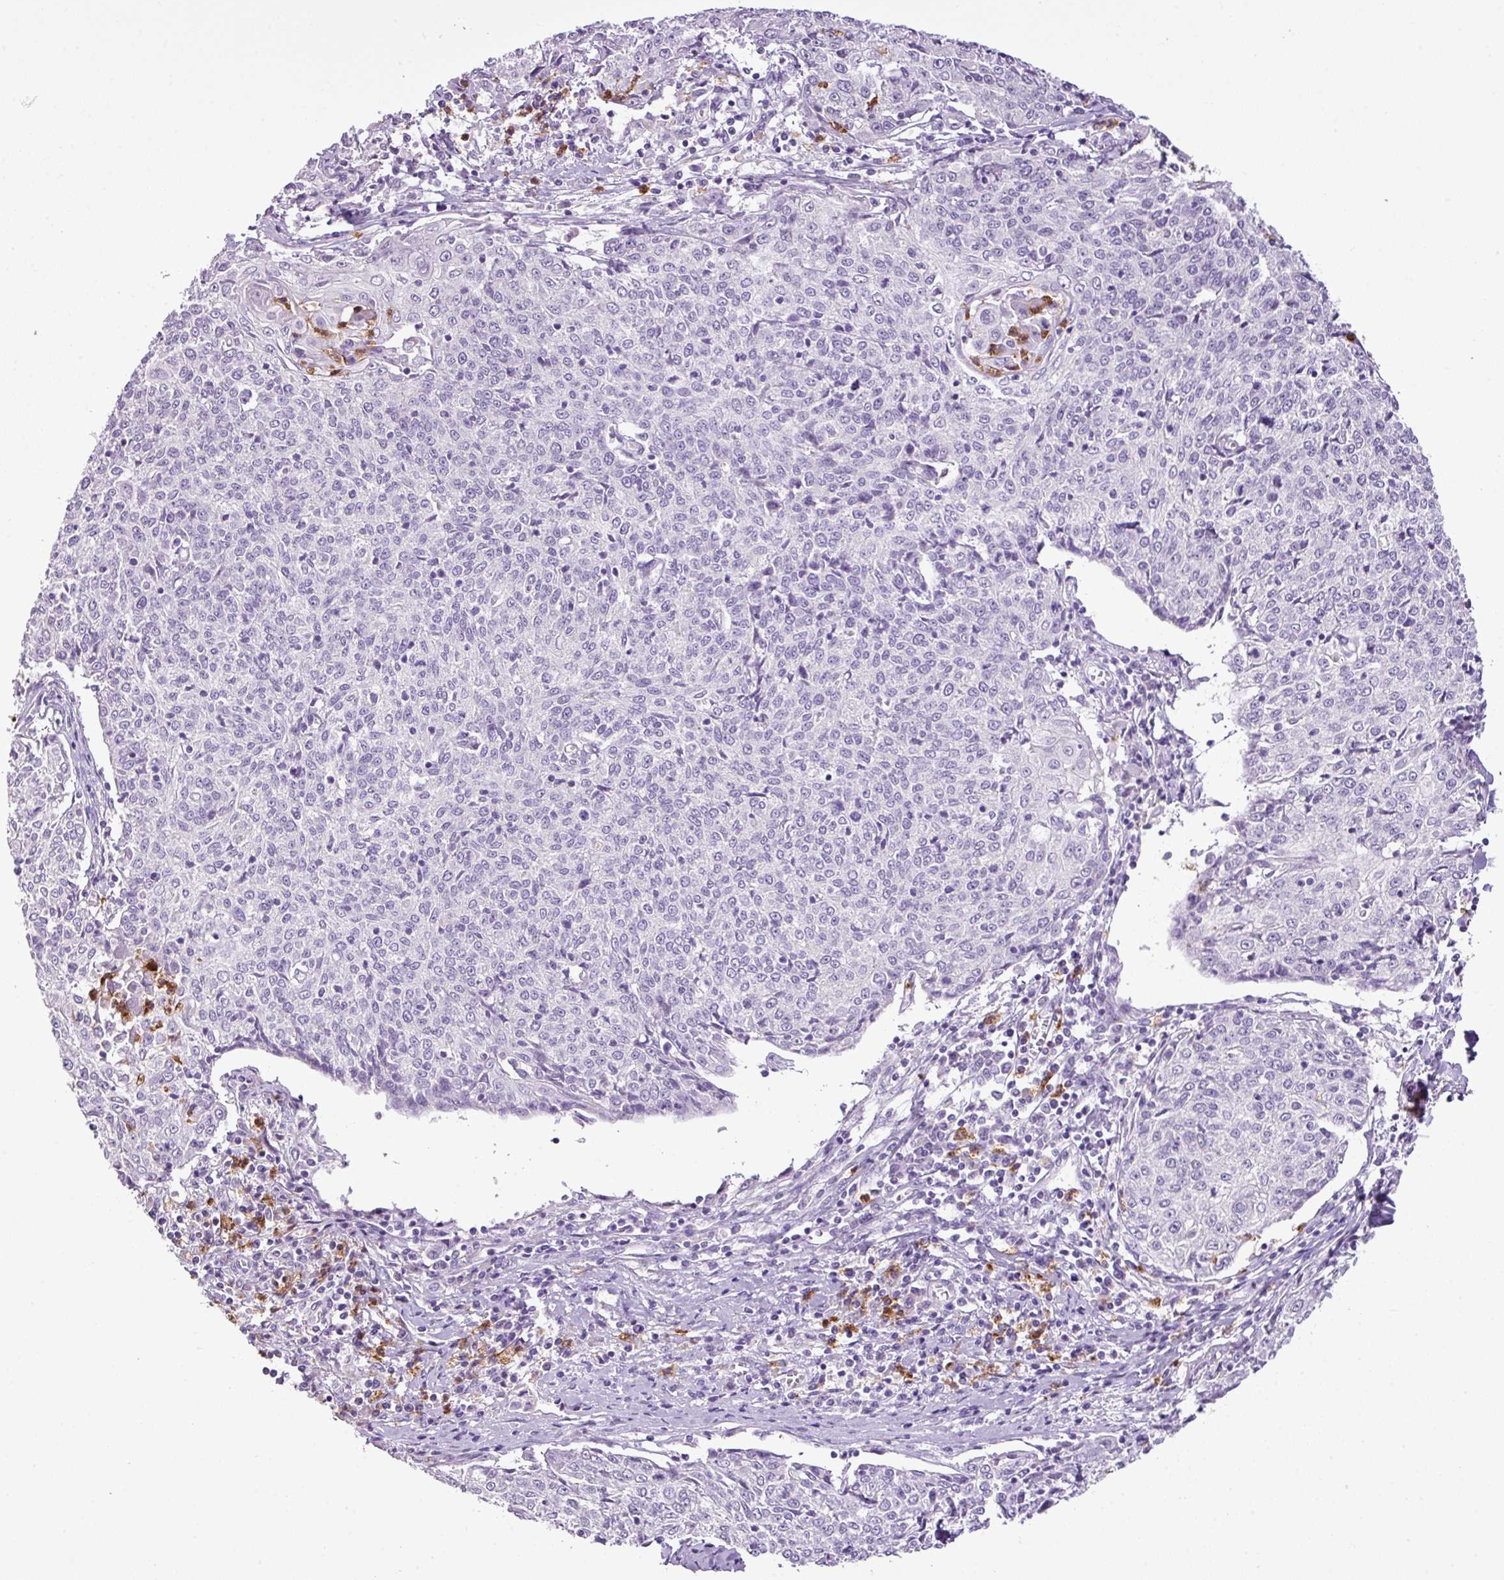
{"staining": {"intensity": "negative", "quantity": "none", "location": "none"}, "tissue": "cervical cancer", "cell_type": "Tumor cells", "image_type": "cancer", "snomed": [{"axis": "morphology", "description": "Squamous cell carcinoma, NOS"}, {"axis": "topography", "description": "Cervix"}], "caption": "Immunohistochemistry of squamous cell carcinoma (cervical) reveals no positivity in tumor cells. (Immunohistochemistry (ihc), brightfield microscopy, high magnification).", "gene": "HTR3E", "patient": {"sex": "female", "age": 48}}